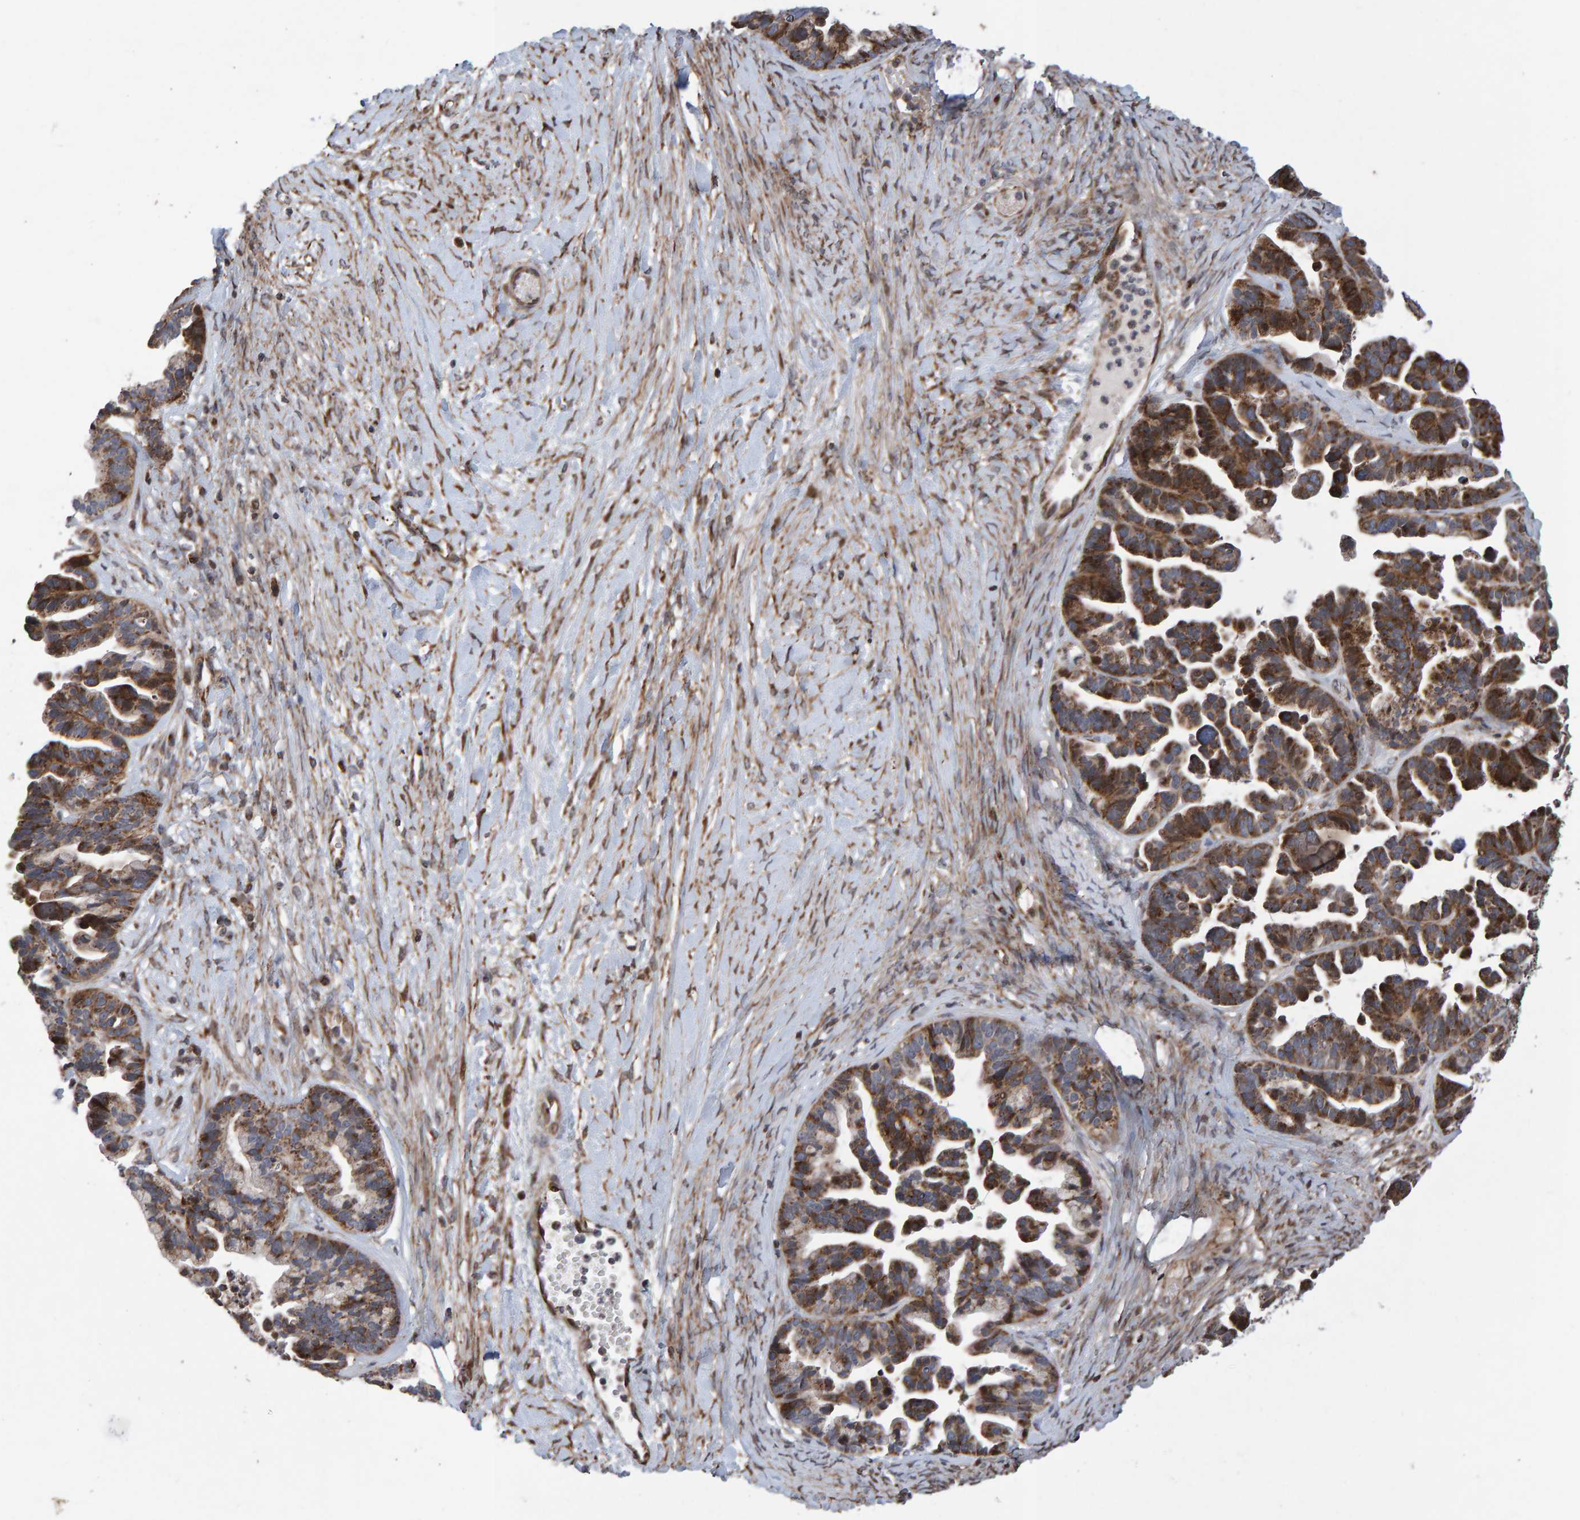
{"staining": {"intensity": "strong", "quantity": ">75%", "location": "cytoplasmic/membranous"}, "tissue": "ovarian cancer", "cell_type": "Tumor cells", "image_type": "cancer", "snomed": [{"axis": "morphology", "description": "Cystadenocarcinoma, serous, NOS"}, {"axis": "topography", "description": "Ovary"}], "caption": "A high-resolution photomicrograph shows IHC staining of ovarian serous cystadenocarcinoma, which demonstrates strong cytoplasmic/membranous staining in about >75% of tumor cells. The staining was performed using DAB (3,3'-diaminobenzidine), with brown indicating positive protein expression. Nuclei are stained blue with hematoxylin.", "gene": "PECR", "patient": {"sex": "female", "age": 56}}